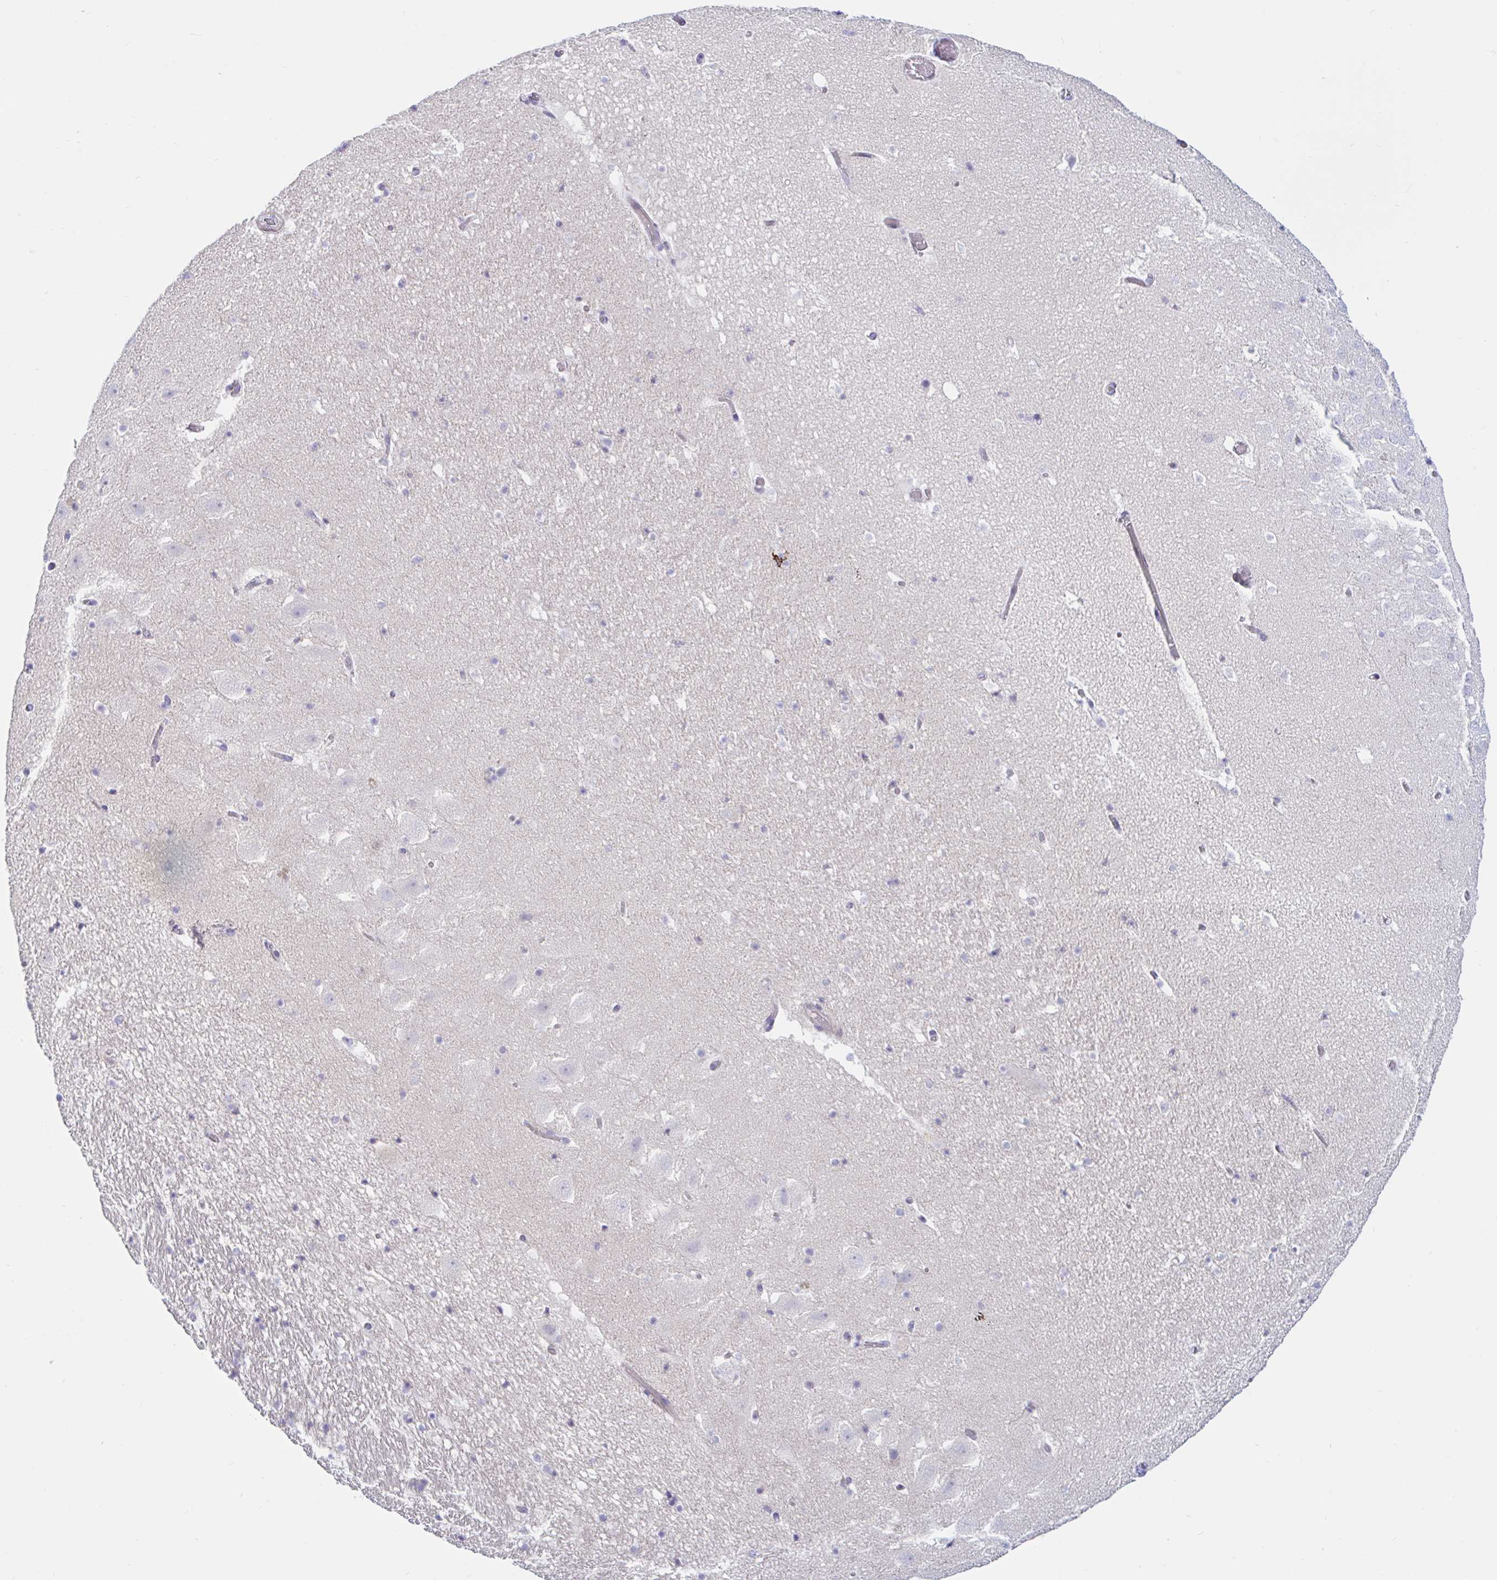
{"staining": {"intensity": "negative", "quantity": "none", "location": "none"}, "tissue": "hippocampus", "cell_type": "Glial cells", "image_type": "normal", "snomed": [{"axis": "morphology", "description": "Normal tissue, NOS"}, {"axis": "topography", "description": "Hippocampus"}], "caption": "IHC of benign hippocampus shows no expression in glial cells.", "gene": "ENSG00000271254", "patient": {"sex": "female", "age": 42}}